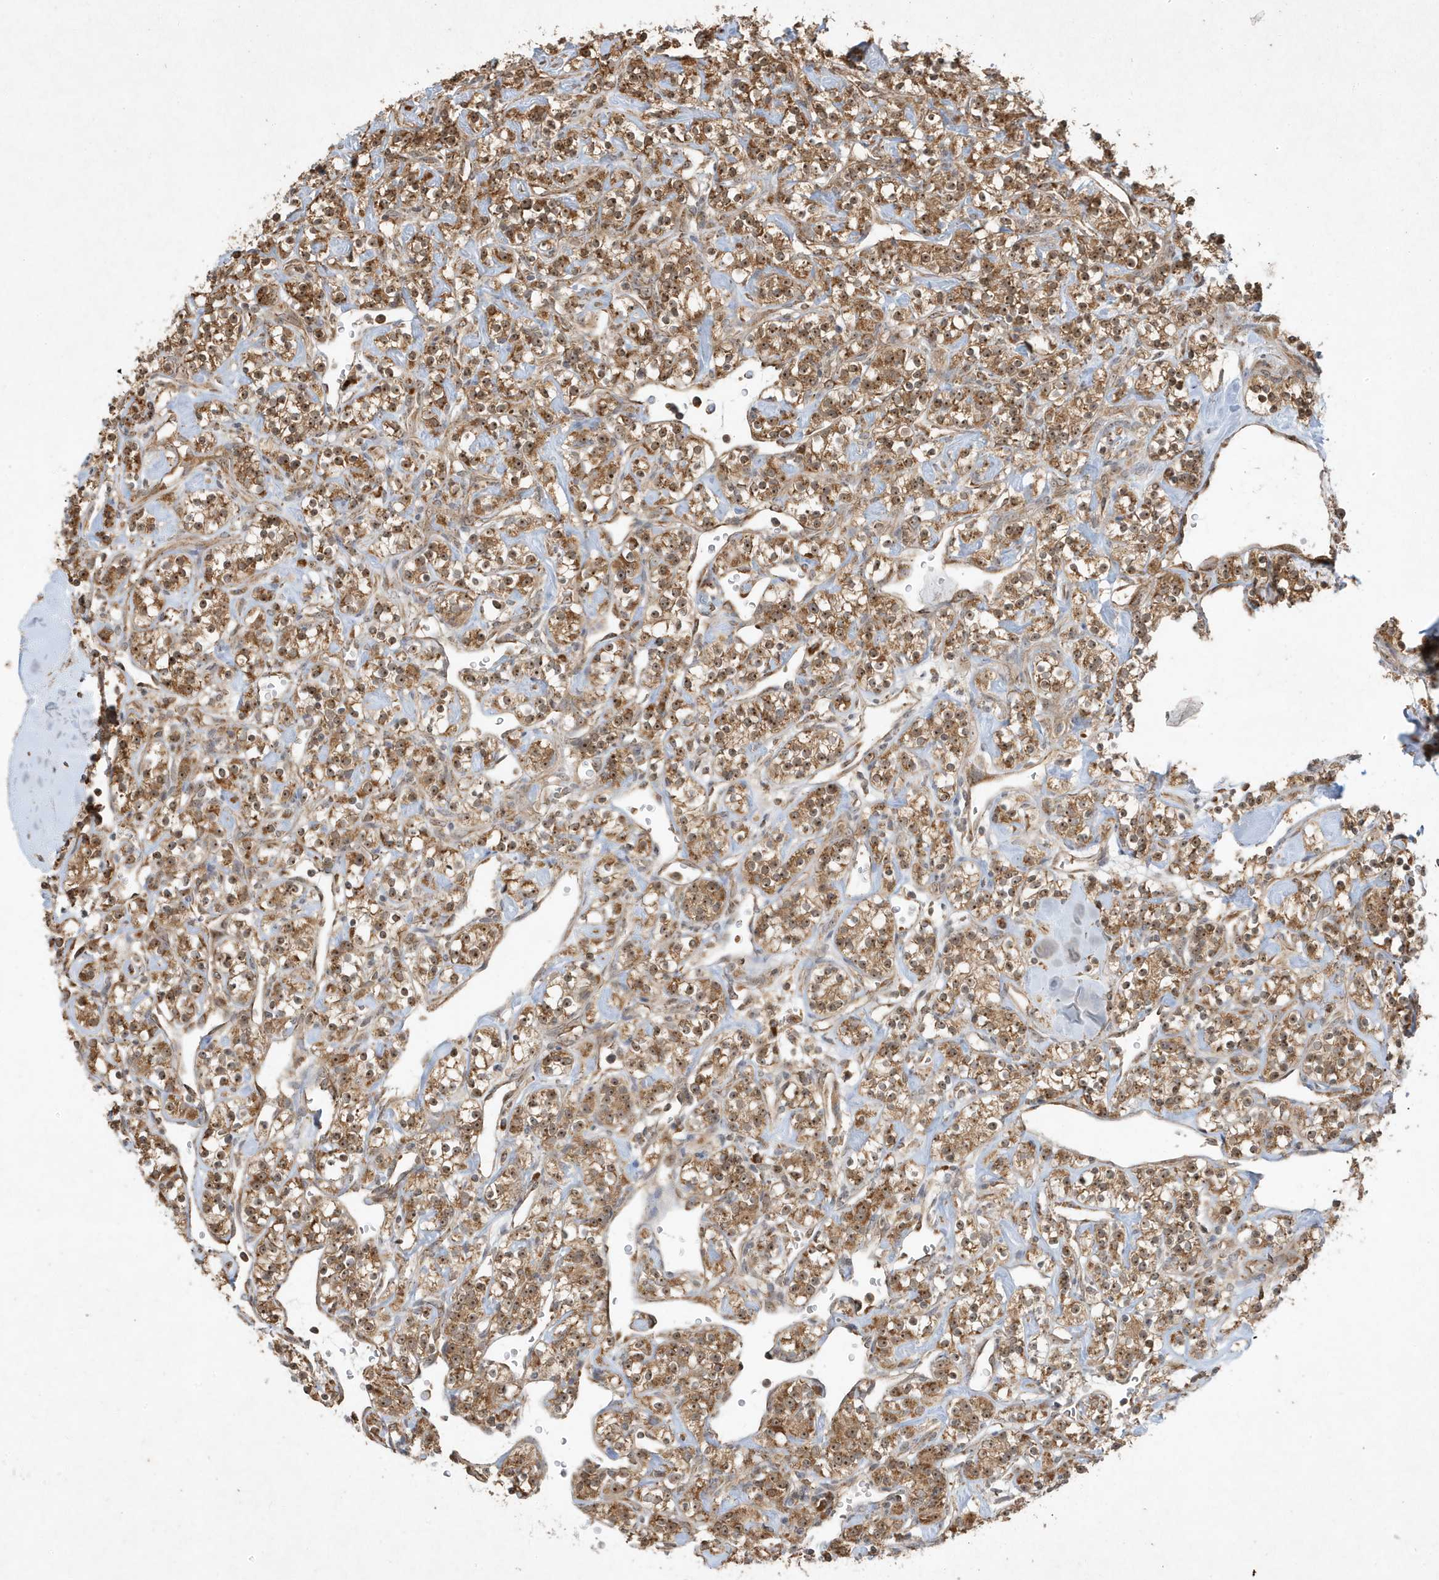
{"staining": {"intensity": "strong", "quantity": ">75%", "location": "cytoplasmic/membranous,nuclear"}, "tissue": "renal cancer", "cell_type": "Tumor cells", "image_type": "cancer", "snomed": [{"axis": "morphology", "description": "Adenocarcinoma, NOS"}, {"axis": "topography", "description": "Kidney"}], "caption": "The image exhibits immunohistochemical staining of adenocarcinoma (renal). There is strong cytoplasmic/membranous and nuclear expression is present in about >75% of tumor cells.", "gene": "ABCB9", "patient": {"sex": "male", "age": 77}}